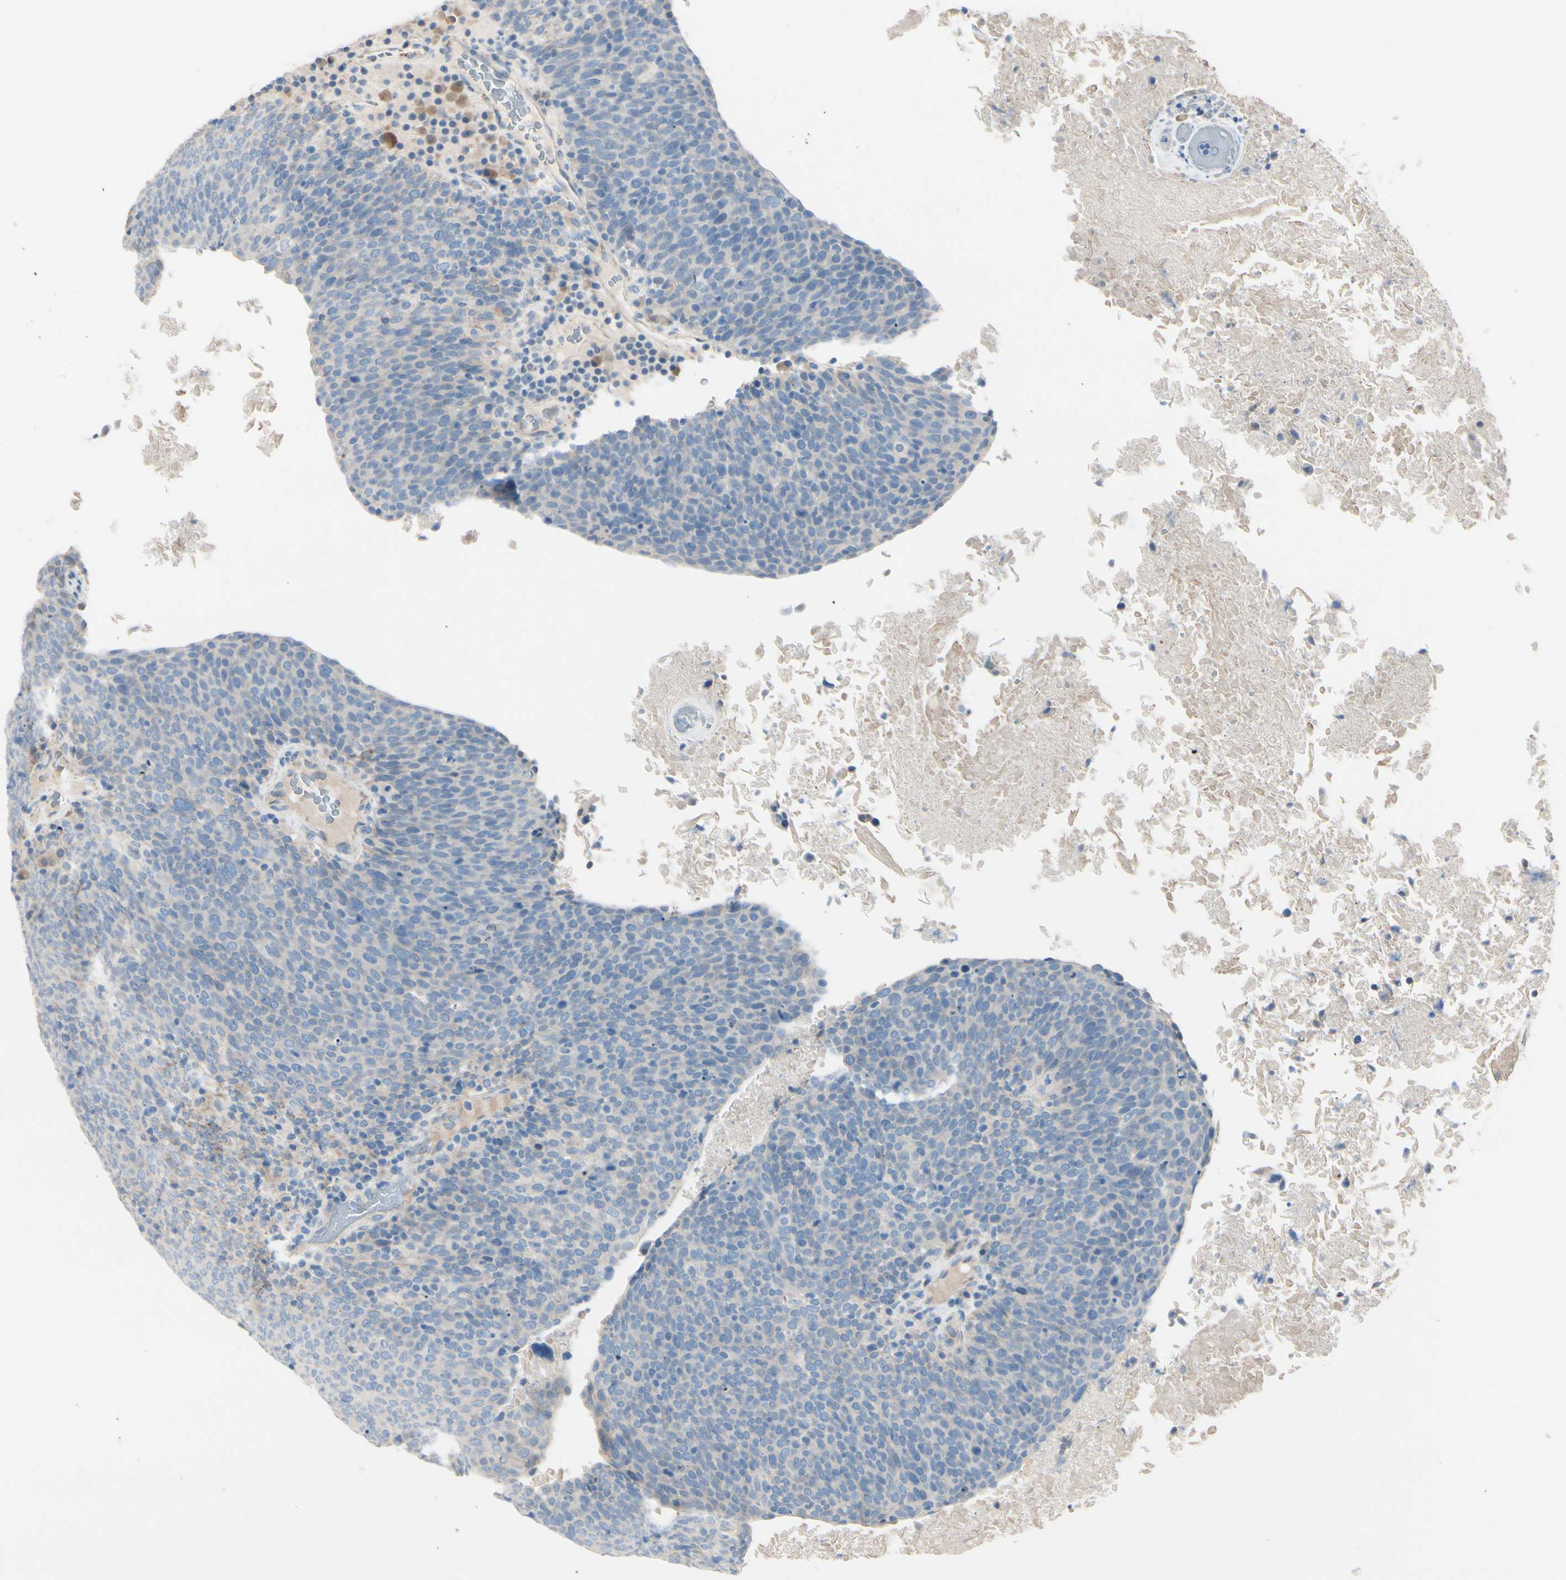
{"staining": {"intensity": "weak", "quantity": ">75%", "location": "cytoplasmic/membranous"}, "tissue": "head and neck cancer", "cell_type": "Tumor cells", "image_type": "cancer", "snomed": [{"axis": "morphology", "description": "Squamous cell carcinoma, NOS"}, {"axis": "morphology", "description": "Squamous cell carcinoma, metastatic, NOS"}, {"axis": "topography", "description": "Lymph node"}, {"axis": "topography", "description": "Head-Neck"}], "caption": "The immunohistochemical stain labels weak cytoplasmic/membranous expression in tumor cells of head and neck cancer tissue.", "gene": "EPHA3", "patient": {"sex": "male", "age": 62}}